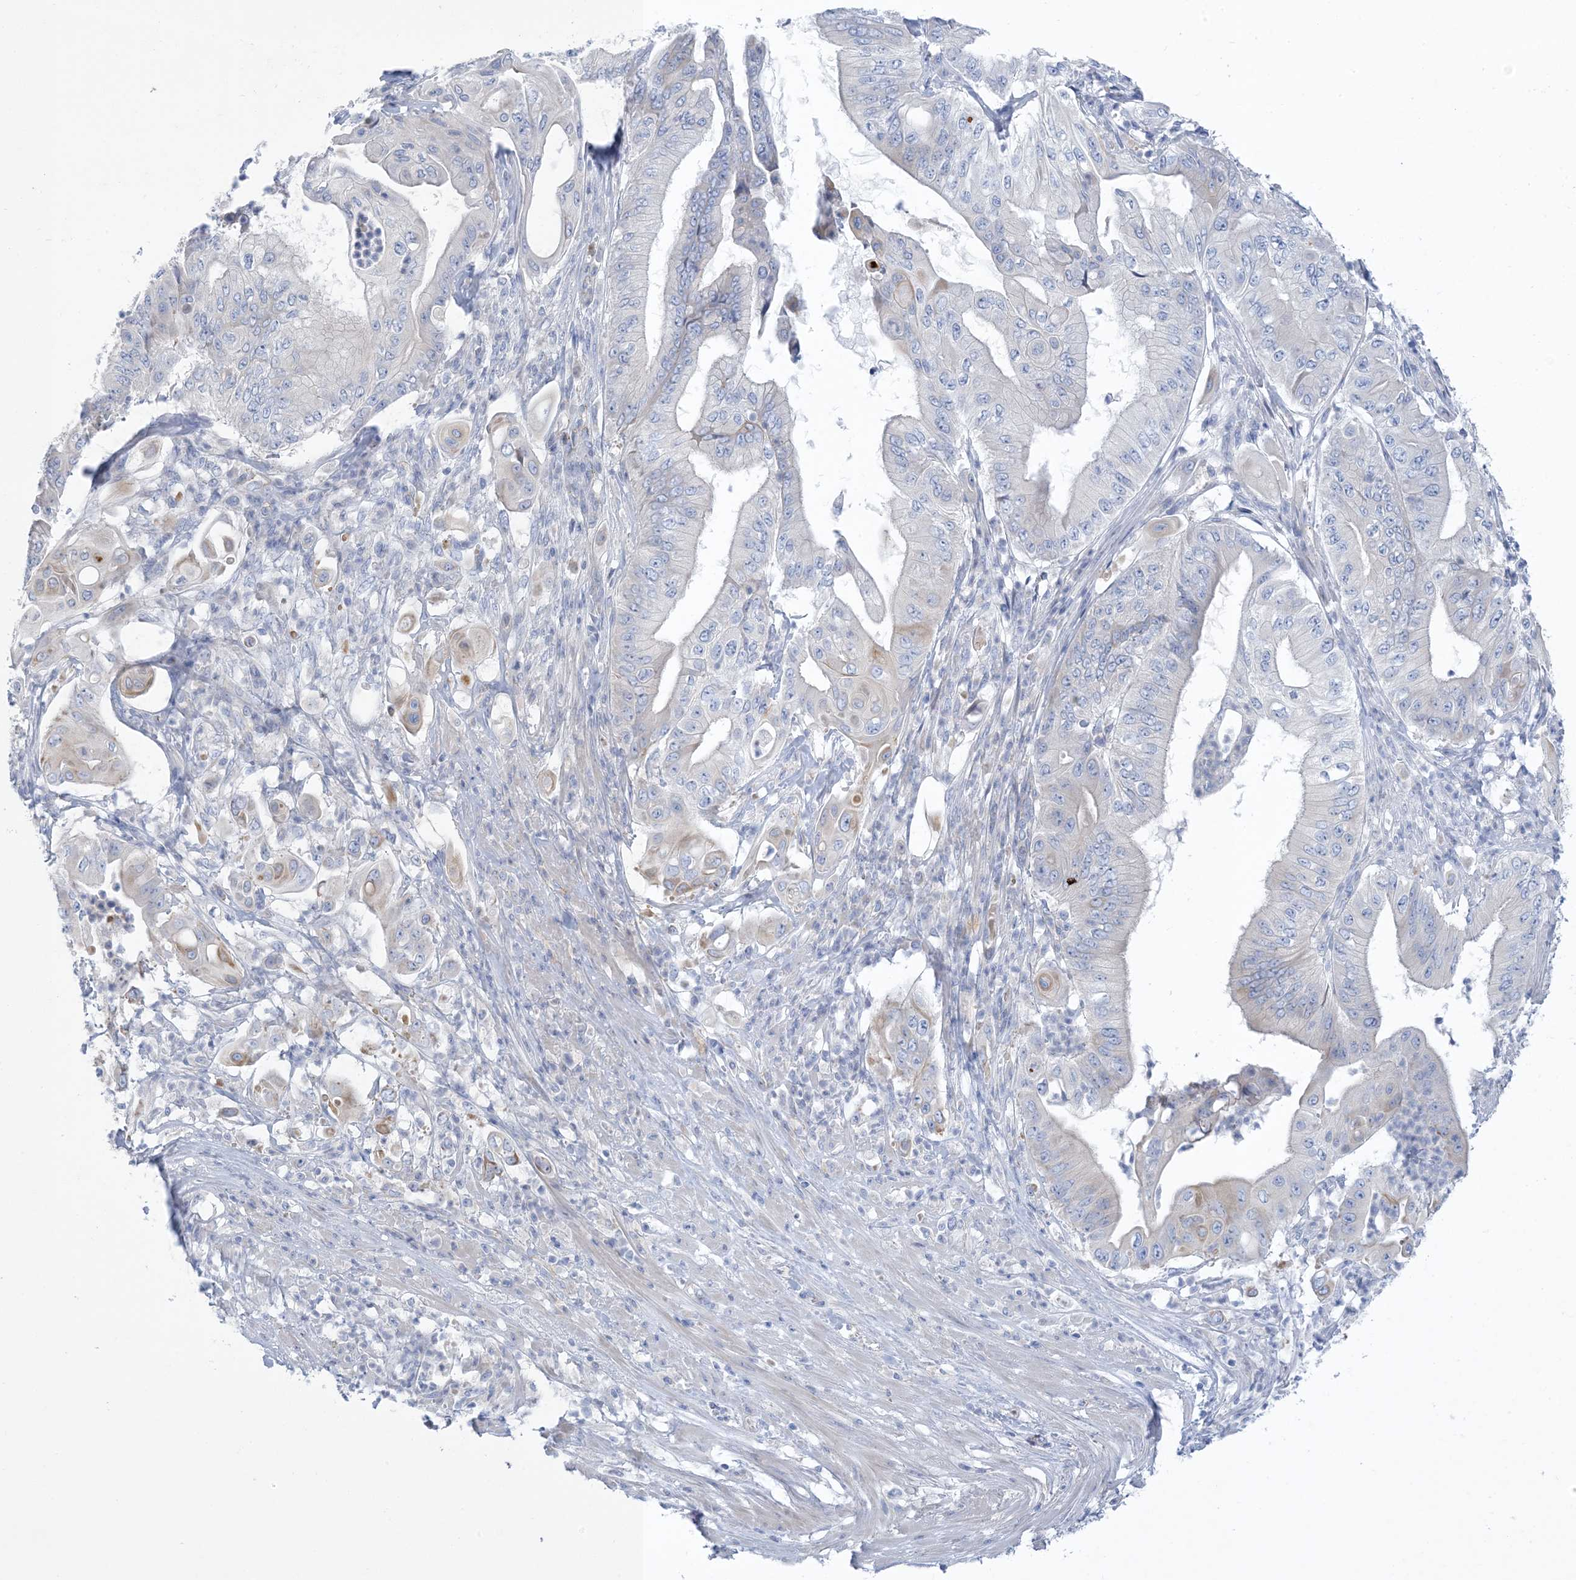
{"staining": {"intensity": "negative", "quantity": "none", "location": "none"}, "tissue": "pancreatic cancer", "cell_type": "Tumor cells", "image_type": "cancer", "snomed": [{"axis": "morphology", "description": "Adenocarcinoma, NOS"}, {"axis": "topography", "description": "Pancreas"}], "caption": "Tumor cells show no significant positivity in pancreatic adenocarcinoma.", "gene": "XIRP2", "patient": {"sex": "female", "age": 77}}